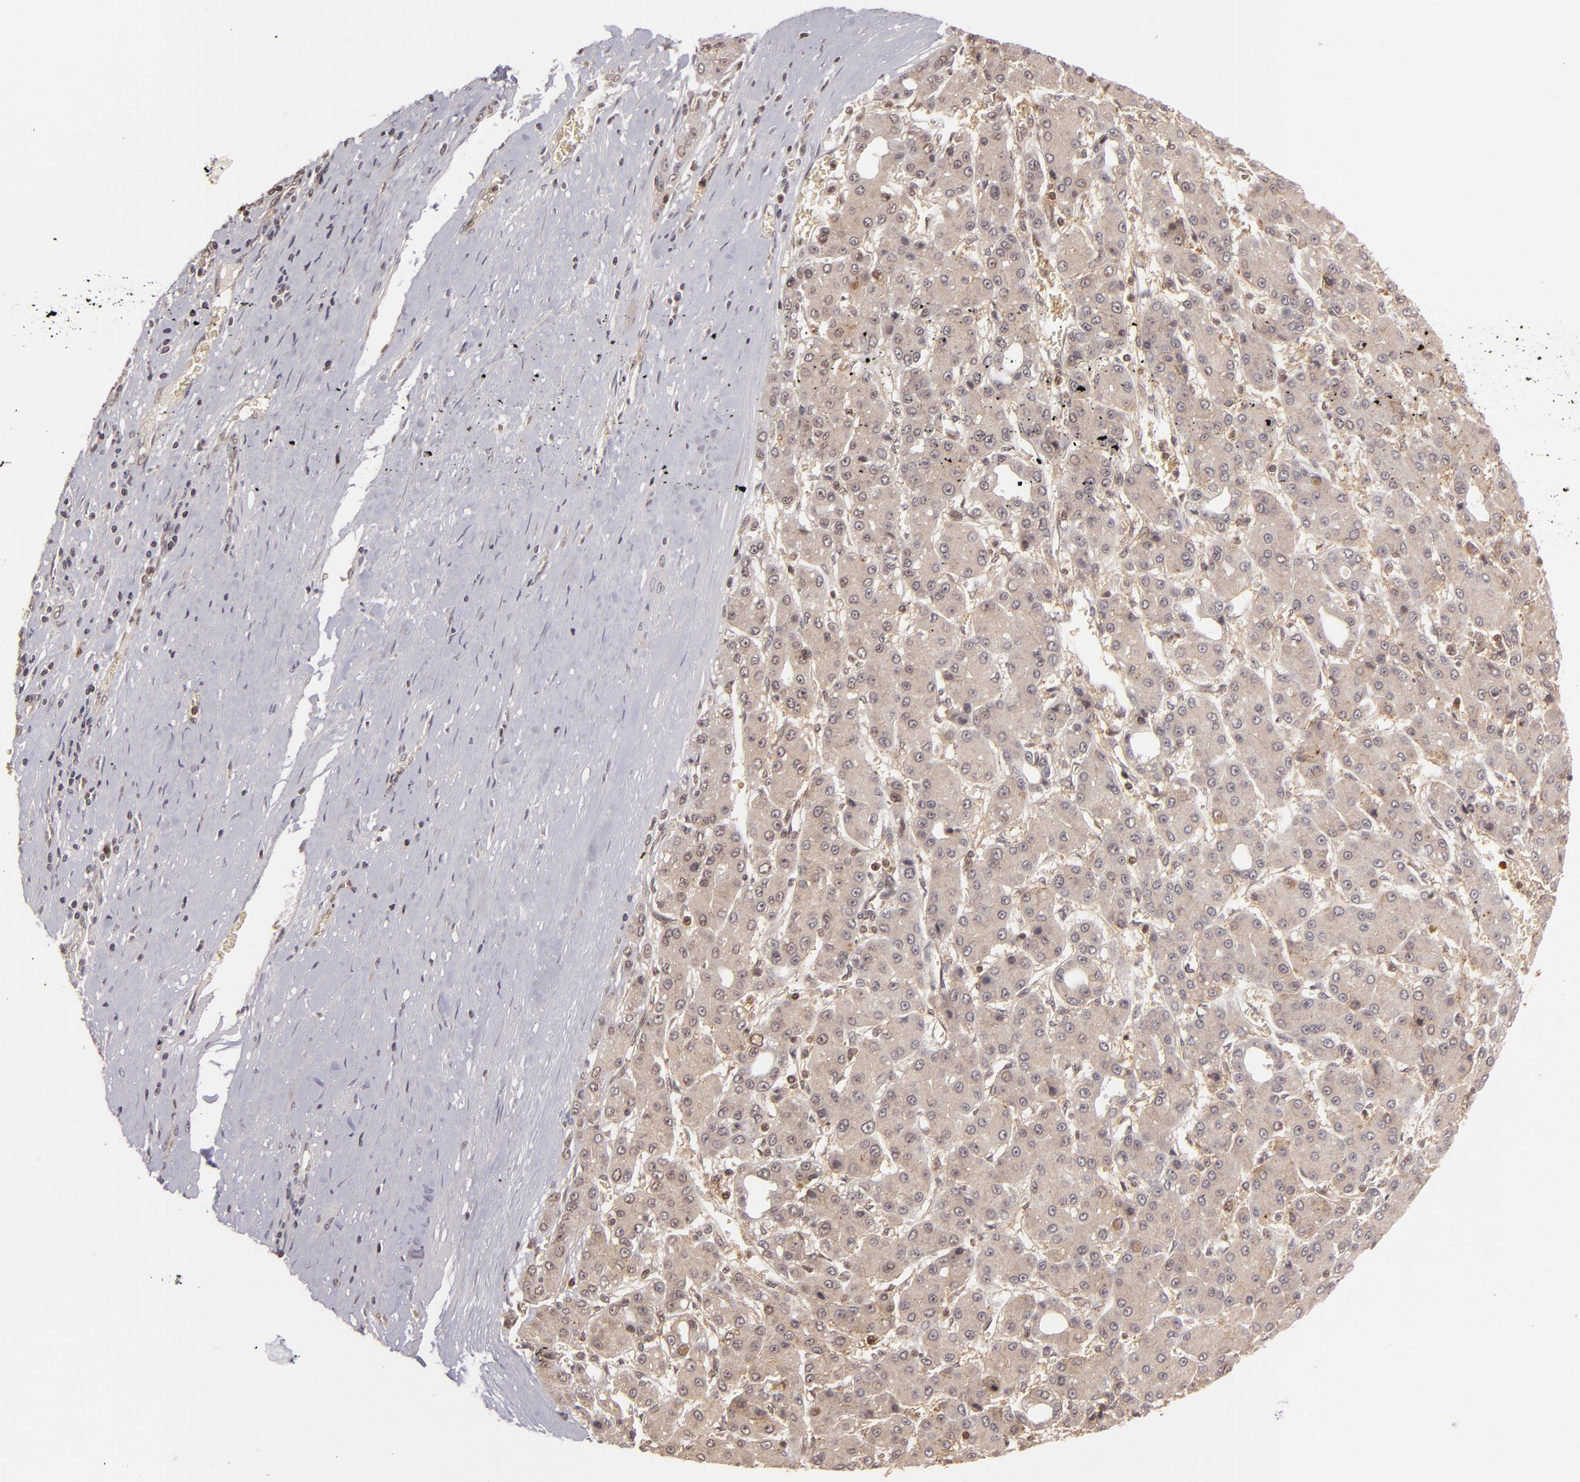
{"staining": {"intensity": "weak", "quantity": "25%-75%", "location": "cytoplasmic/membranous"}, "tissue": "liver cancer", "cell_type": "Tumor cells", "image_type": "cancer", "snomed": [{"axis": "morphology", "description": "Carcinoma, Hepatocellular, NOS"}, {"axis": "topography", "description": "Liver"}], "caption": "IHC photomicrograph of human liver hepatocellular carcinoma stained for a protein (brown), which demonstrates low levels of weak cytoplasmic/membranous positivity in approximately 25%-75% of tumor cells.", "gene": "ZBTB33", "patient": {"sex": "male", "age": 69}}